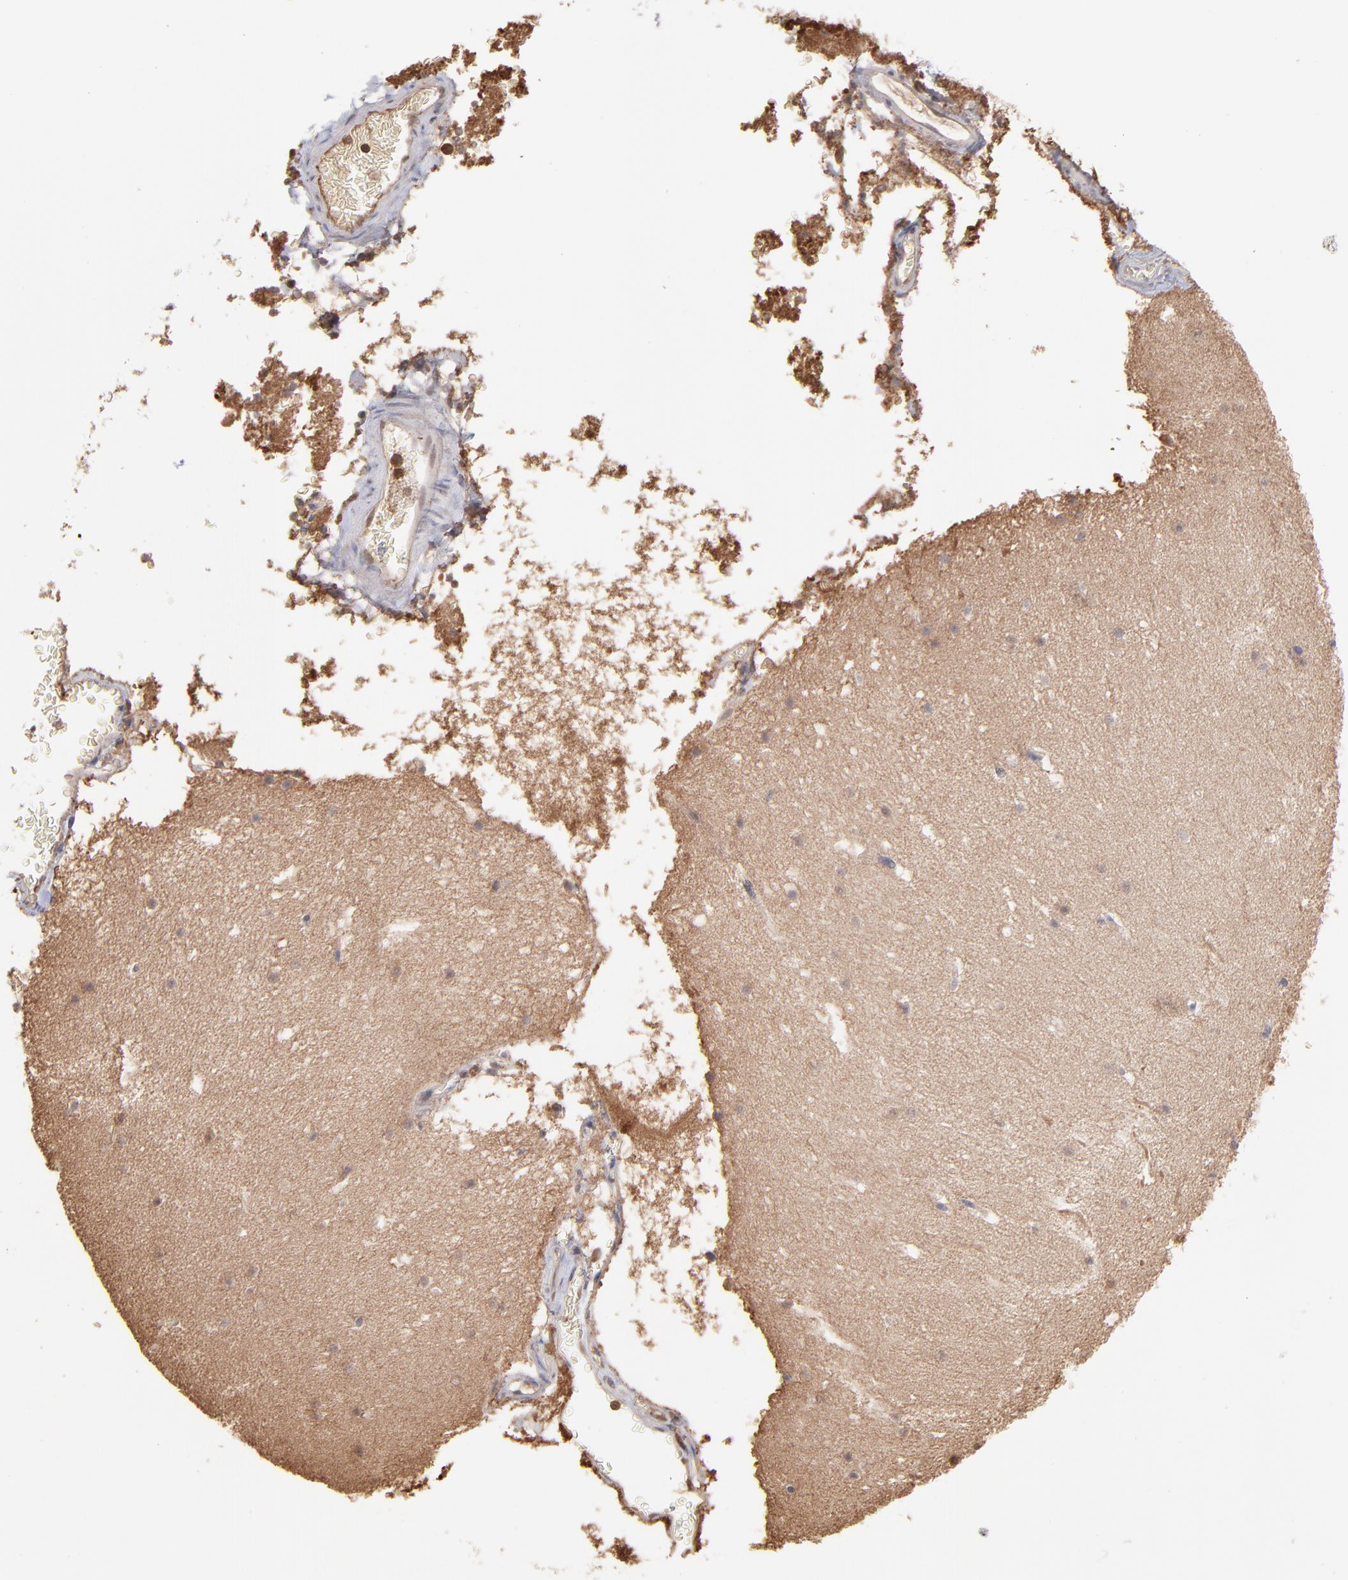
{"staining": {"intensity": "moderate", "quantity": ">75%", "location": "cytoplasmic/membranous"}, "tissue": "cerebellum", "cell_type": "Cells in granular layer", "image_type": "normal", "snomed": [{"axis": "morphology", "description": "Normal tissue, NOS"}, {"axis": "topography", "description": "Cerebellum"}], "caption": "Protein expression by immunohistochemistry (IHC) exhibits moderate cytoplasmic/membranous positivity in about >75% of cells in granular layer in normal cerebellum.", "gene": "MAP2K2", "patient": {"sex": "male", "age": 45}}